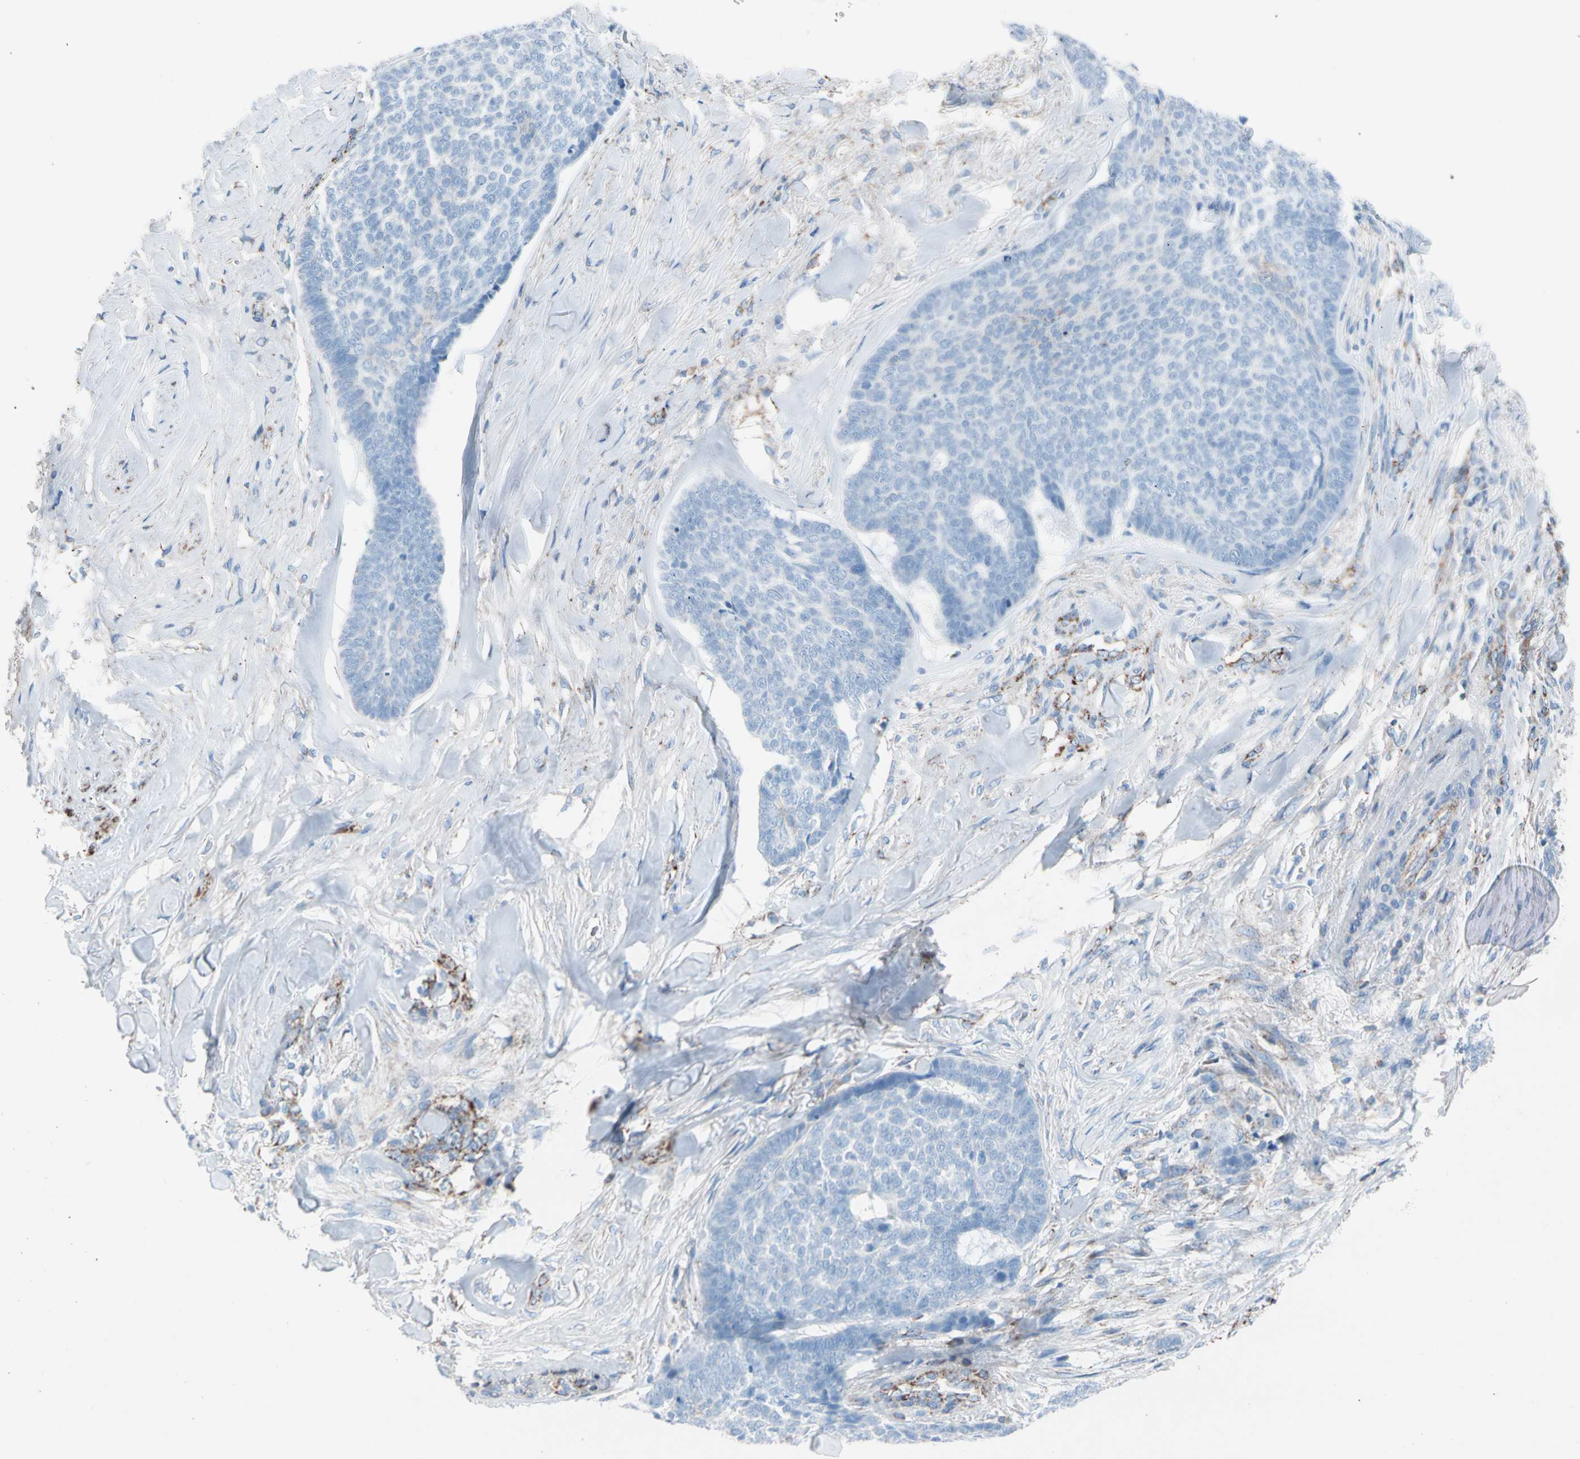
{"staining": {"intensity": "moderate", "quantity": "<25%", "location": "cytoplasmic/membranous"}, "tissue": "skin cancer", "cell_type": "Tumor cells", "image_type": "cancer", "snomed": [{"axis": "morphology", "description": "Basal cell carcinoma"}, {"axis": "topography", "description": "Skin"}], "caption": "This is an image of immunohistochemistry staining of skin cancer, which shows moderate expression in the cytoplasmic/membranous of tumor cells.", "gene": "HK1", "patient": {"sex": "male", "age": 84}}